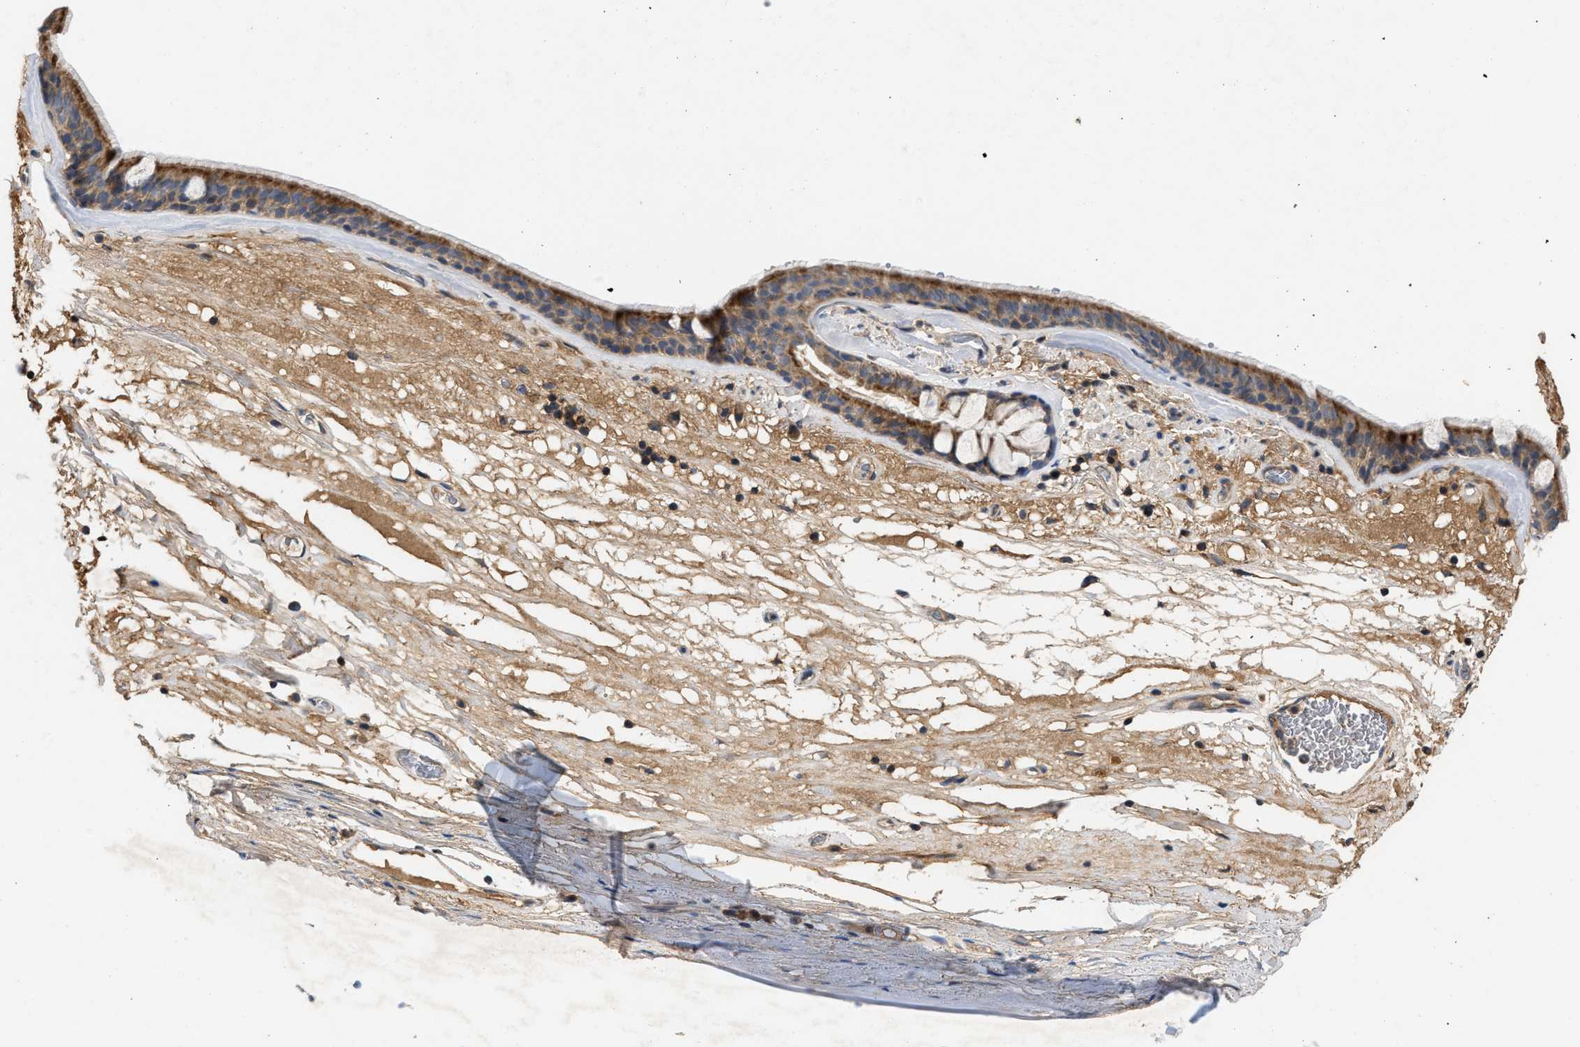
{"staining": {"intensity": "moderate", "quantity": ">75%", "location": "cytoplasmic/membranous"}, "tissue": "bronchus", "cell_type": "Respiratory epithelial cells", "image_type": "normal", "snomed": [{"axis": "morphology", "description": "Normal tissue, NOS"}, {"axis": "topography", "description": "Cartilage tissue"}], "caption": "A histopathology image of human bronchus stained for a protein reveals moderate cytoplasmic/membranous brown staining in respiratory epithelial cells. The protein of interest is stained brown, and the nuclei are stained in blue (DAB IHC with brightfield microscopy, high magnification).", "gene": "TACO1", "patient": {"sex": "female", "age": 63}}